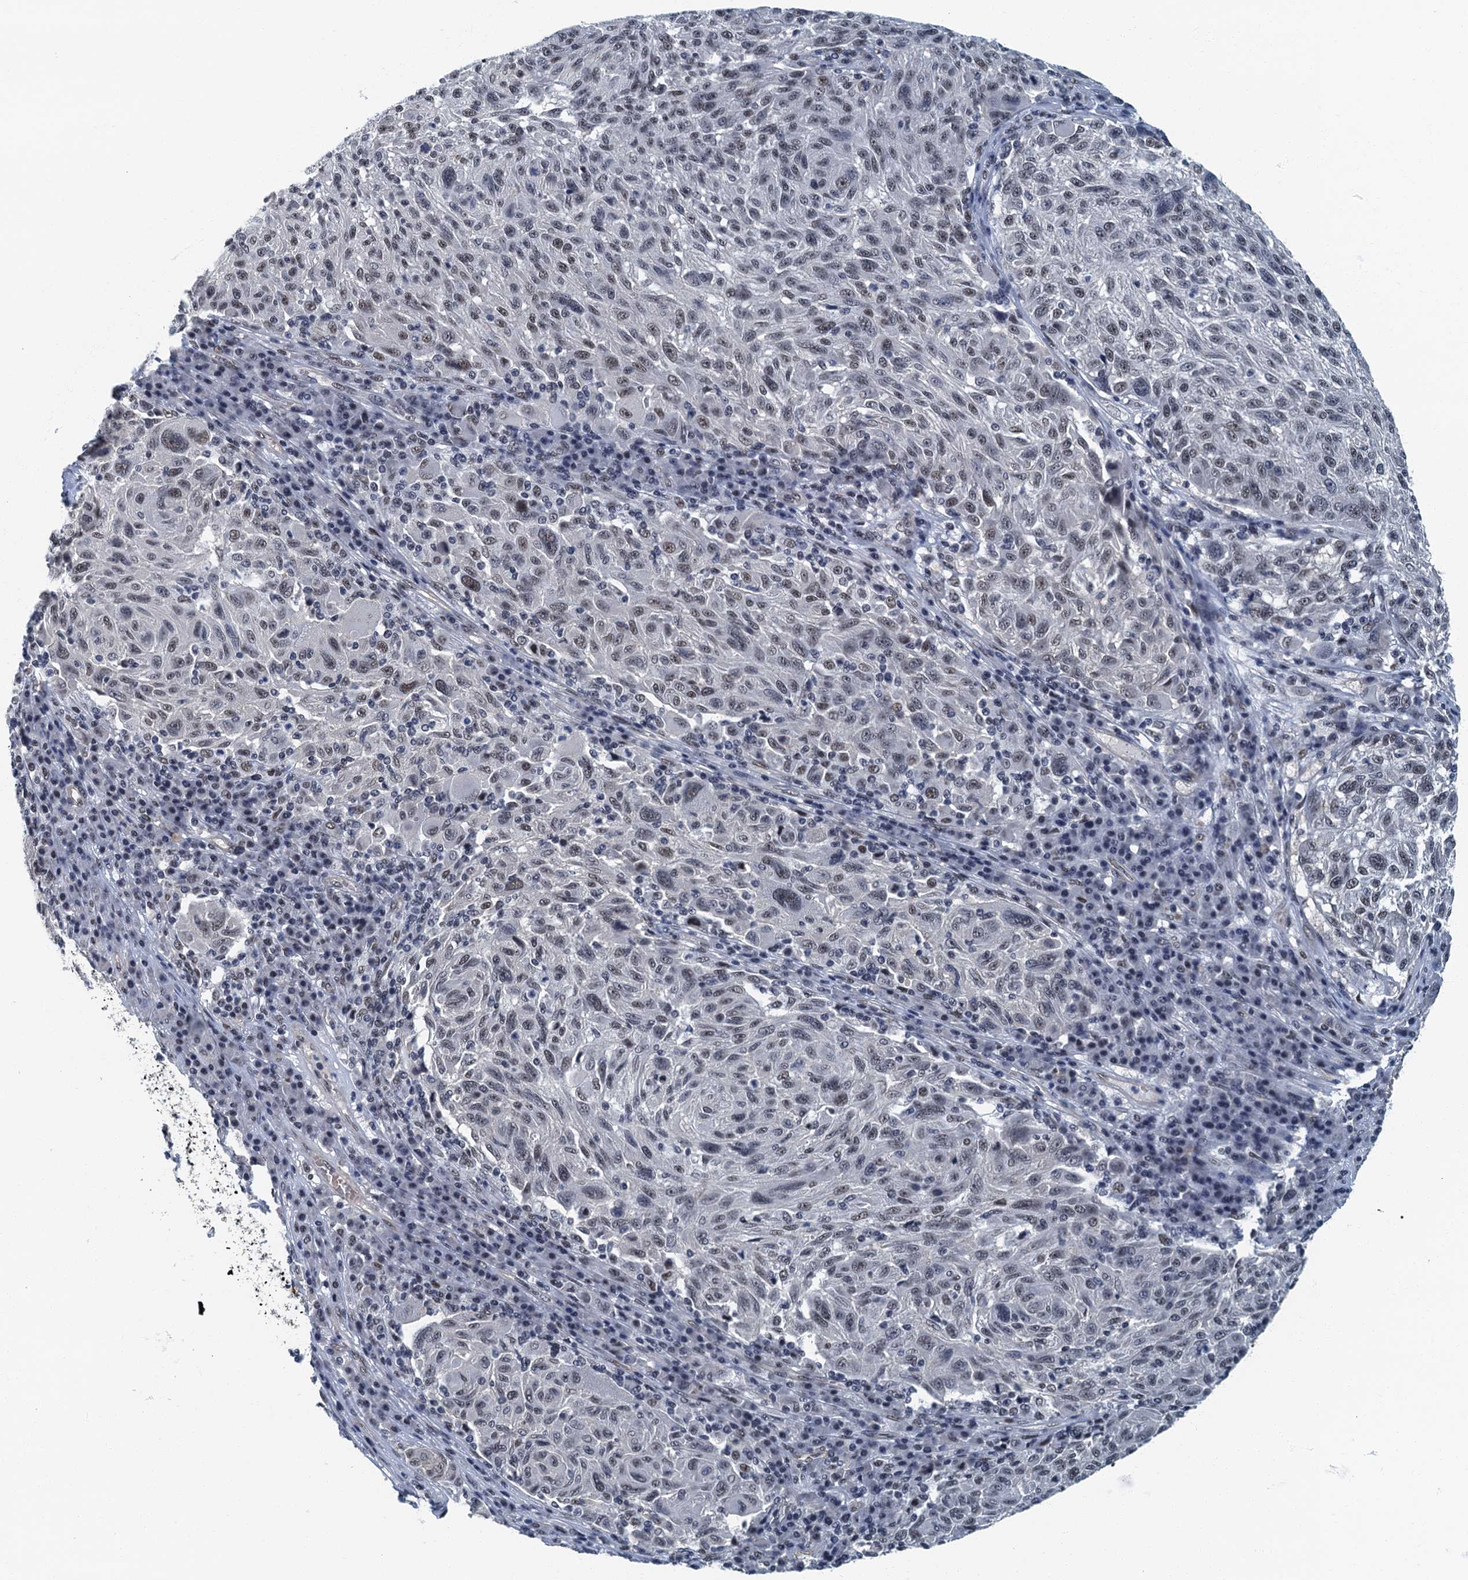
{"staining": {"intensity": "weak", "quantity": ">75%", "location": "nuclear"}, "tissue": "melanoma", "cell_type": "Tumor cells", "image_type": "cancer", "snomed": [{"axis": "morphology", "description": "Malignant melanoma, NOS"}, {"axis": "topography", "description": "Skin"}], "caption": "Malignant melanoma stained with a brown dye shows weak nuclear positive expression in approximately >75% of tumor cells.", "gene": "GADL1", "patient": {"sex": "male", "age": 53}}